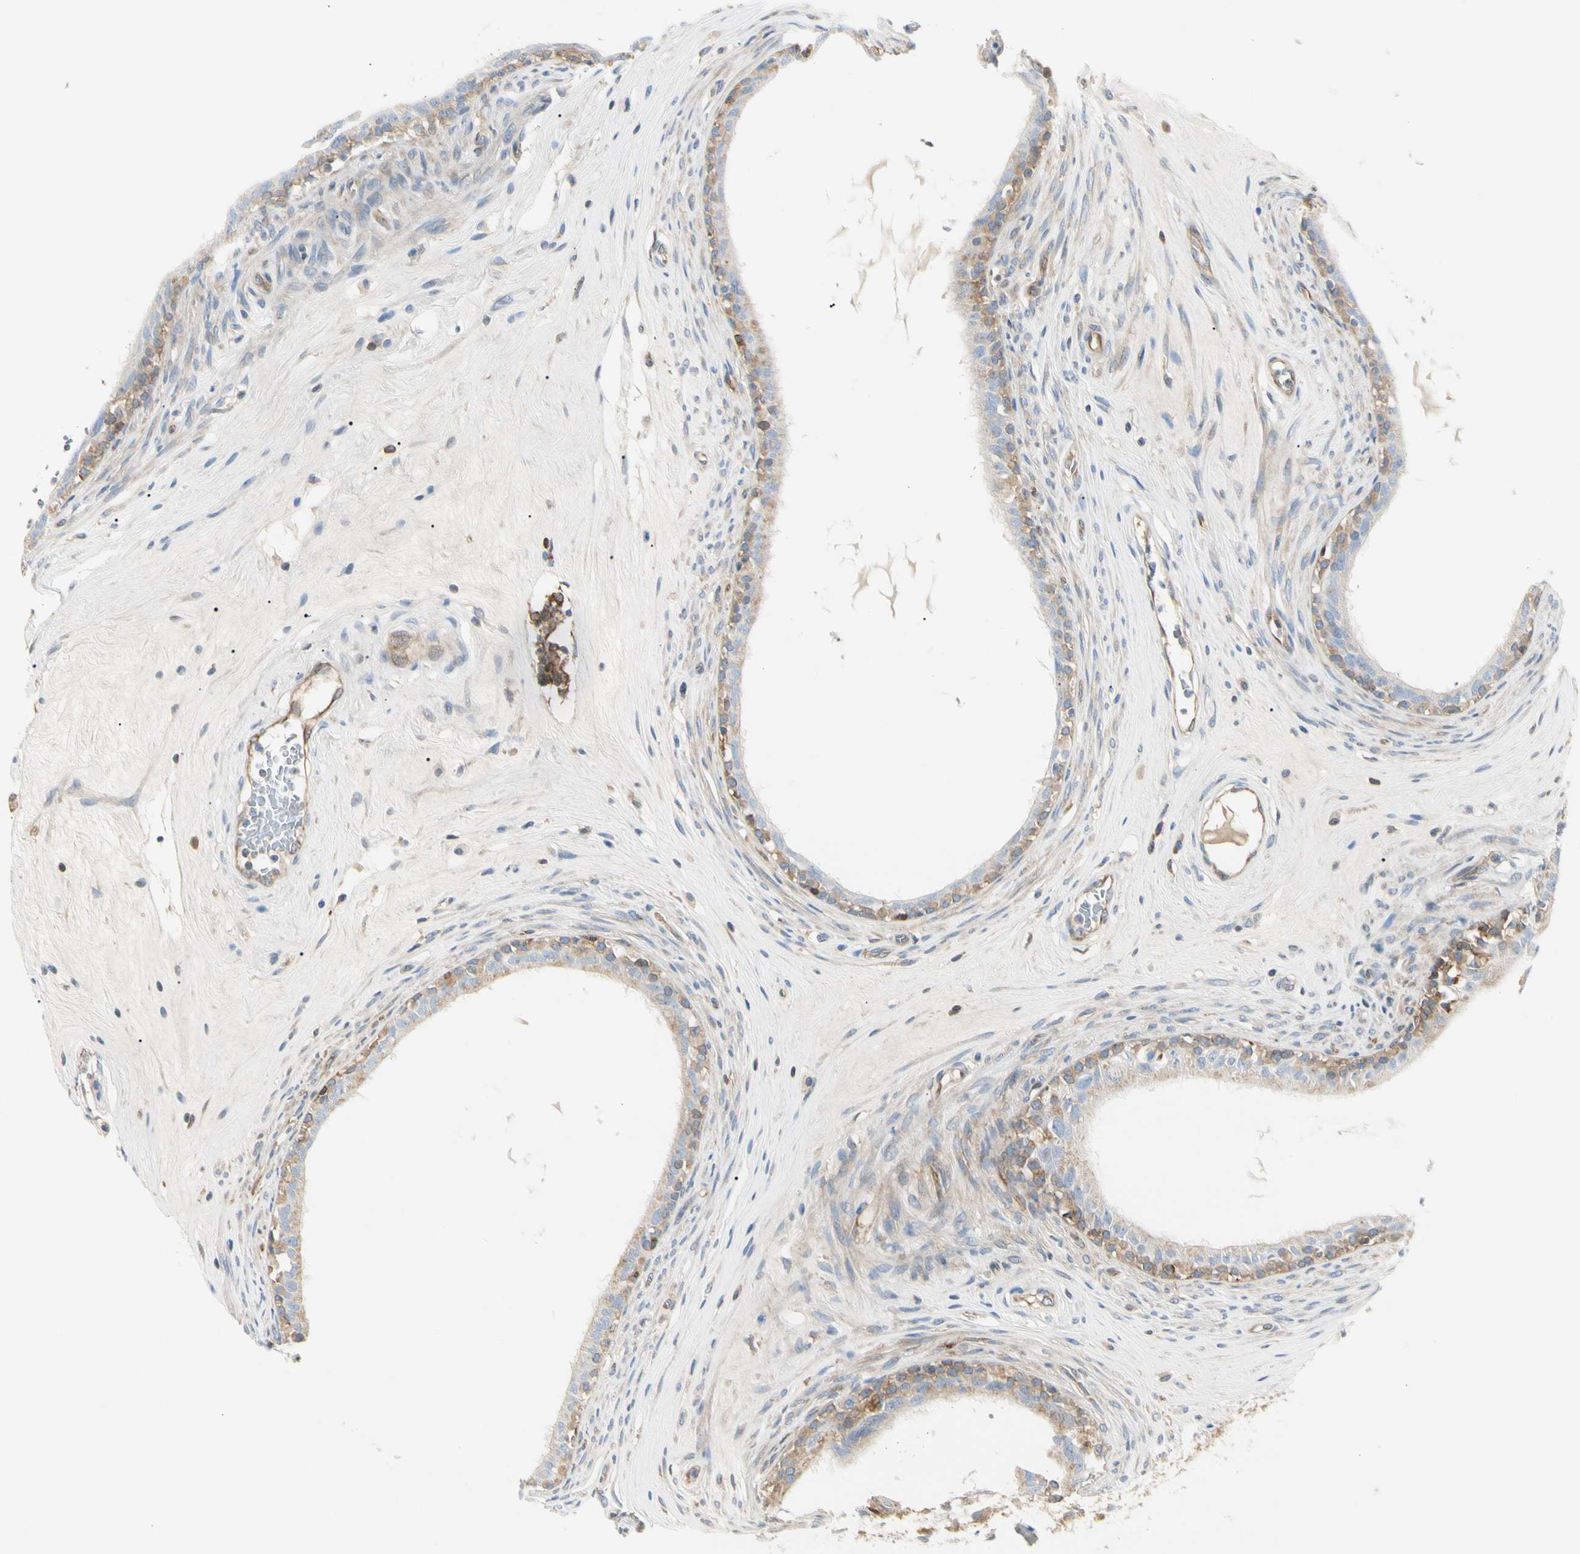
{"staining": {"intensity": "weak", "quantity": "25%-75%", "location": "cytoplasmic/membranous"}, "tissue": "epididymis", "cell_type": "Glandular cells", "image_type": "normal", "snomed": [{"axis": "morphology", "description": "Normal tissue, NOS"}, {"axis": "morphology", "description": "Inflammation, NOS"}, {"axis": "topography", "description": "Epididymis"}], "caption": "Protein staining by IHC demonstrates weak cytoplasmic/membranous expression in about 25%-75% of glandular cells in benign epididymis. (Stains: DAB (3,3'-diaminobenzidine) in brown, nuclei in blue, Microscopy: brightfield microscopy at high magnification).", "gene": "NFKB2", "patient": {"sex": "male", "age": 84}}